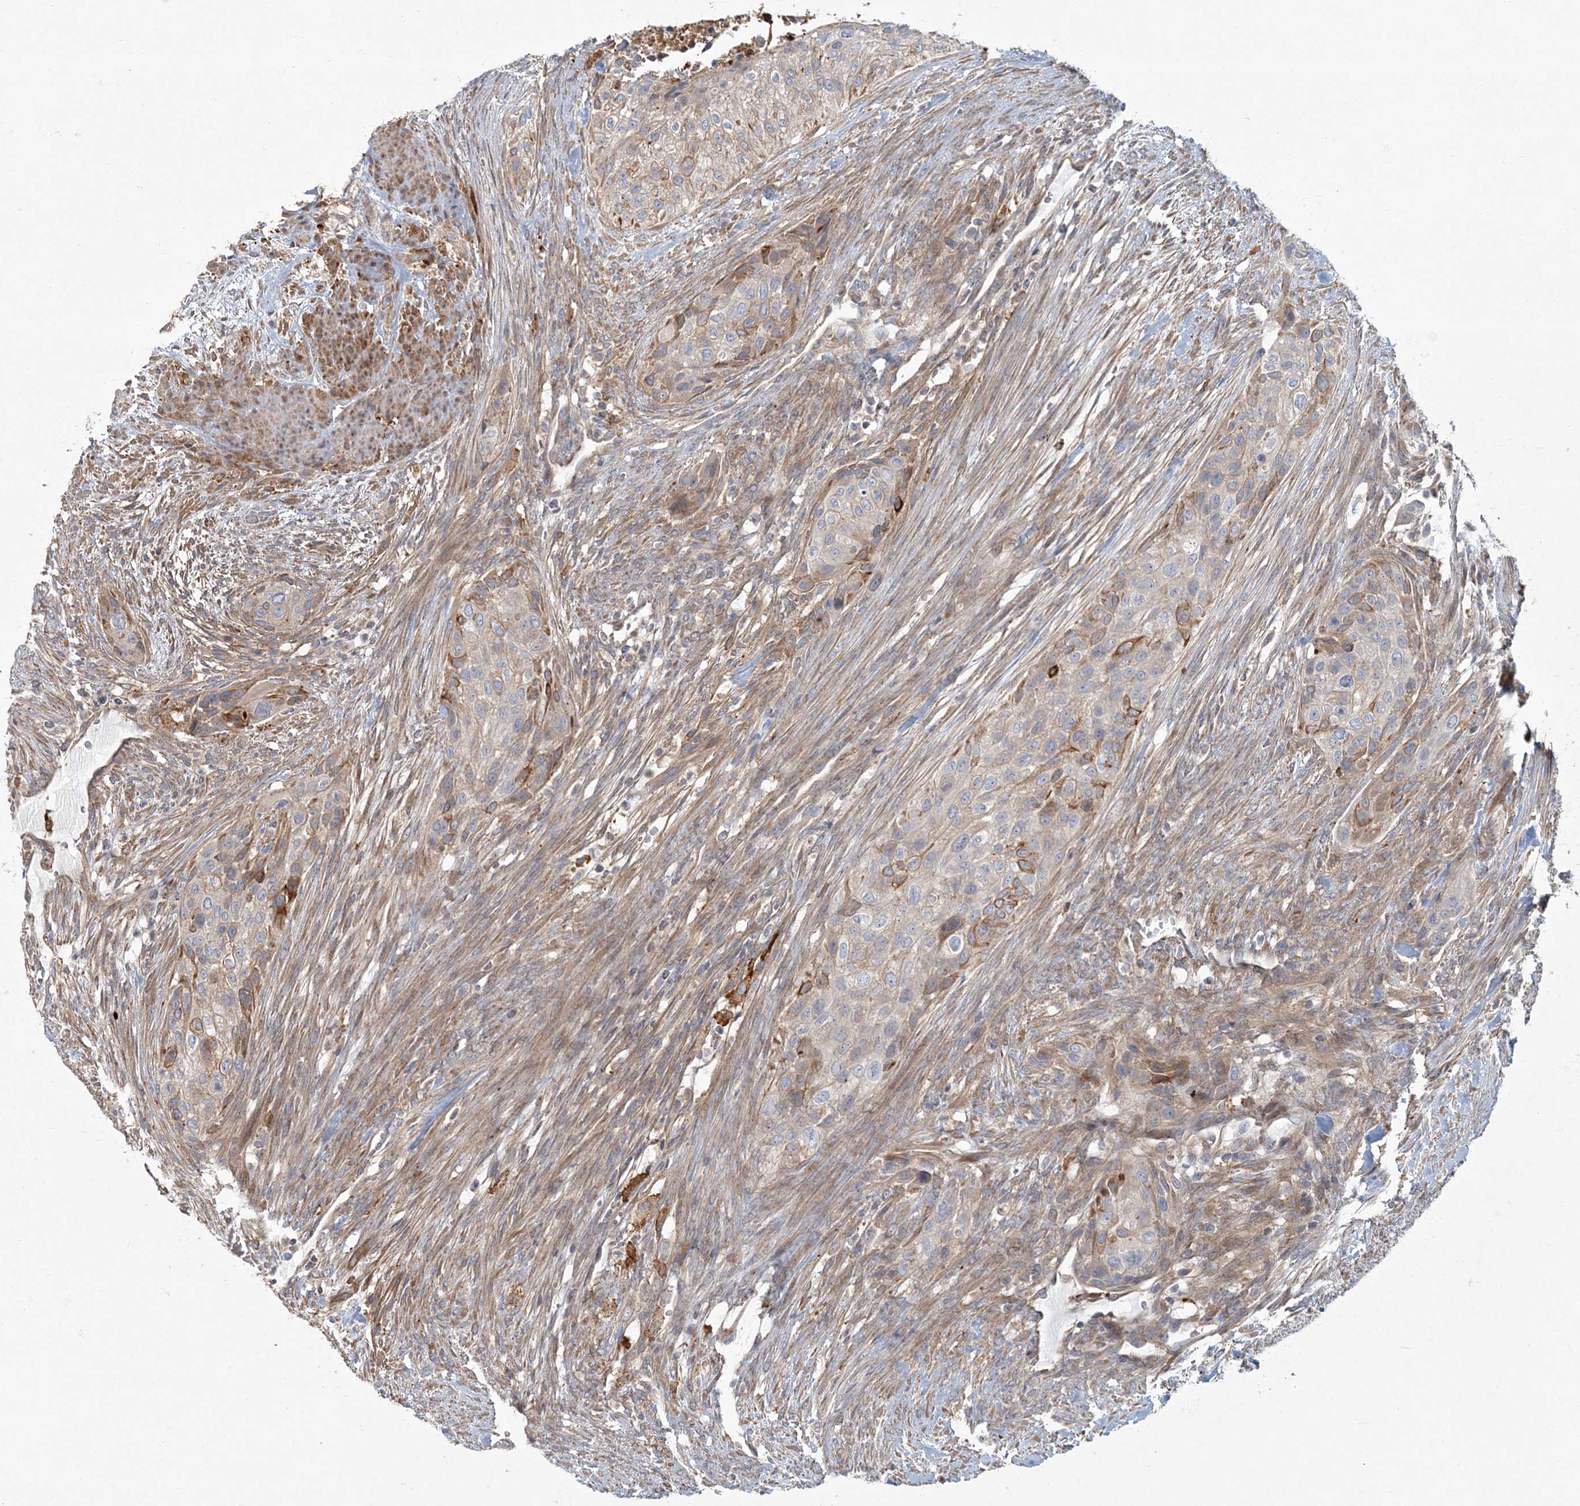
{"staining": {"intensity": "moderate", "quantity": "<25%", "location": "cytoplasmic/membranous"}, "tissue": "urothelial cancer", "cell_type": "Tumor cells", "image_type": "cancer", "snomed": [{"axis": "morphology", "description": "Urothelial carcinoma, High grade"}, {"axis": "topography", "description": "Urinary bladder"}], "caption": "Moderate cytoplasmic/membranous staining is present in about <25% of tumor cells in urothelial cancer.", "gene": "ARHGEF38", "patient": {"sex": "male", "age": 35}}